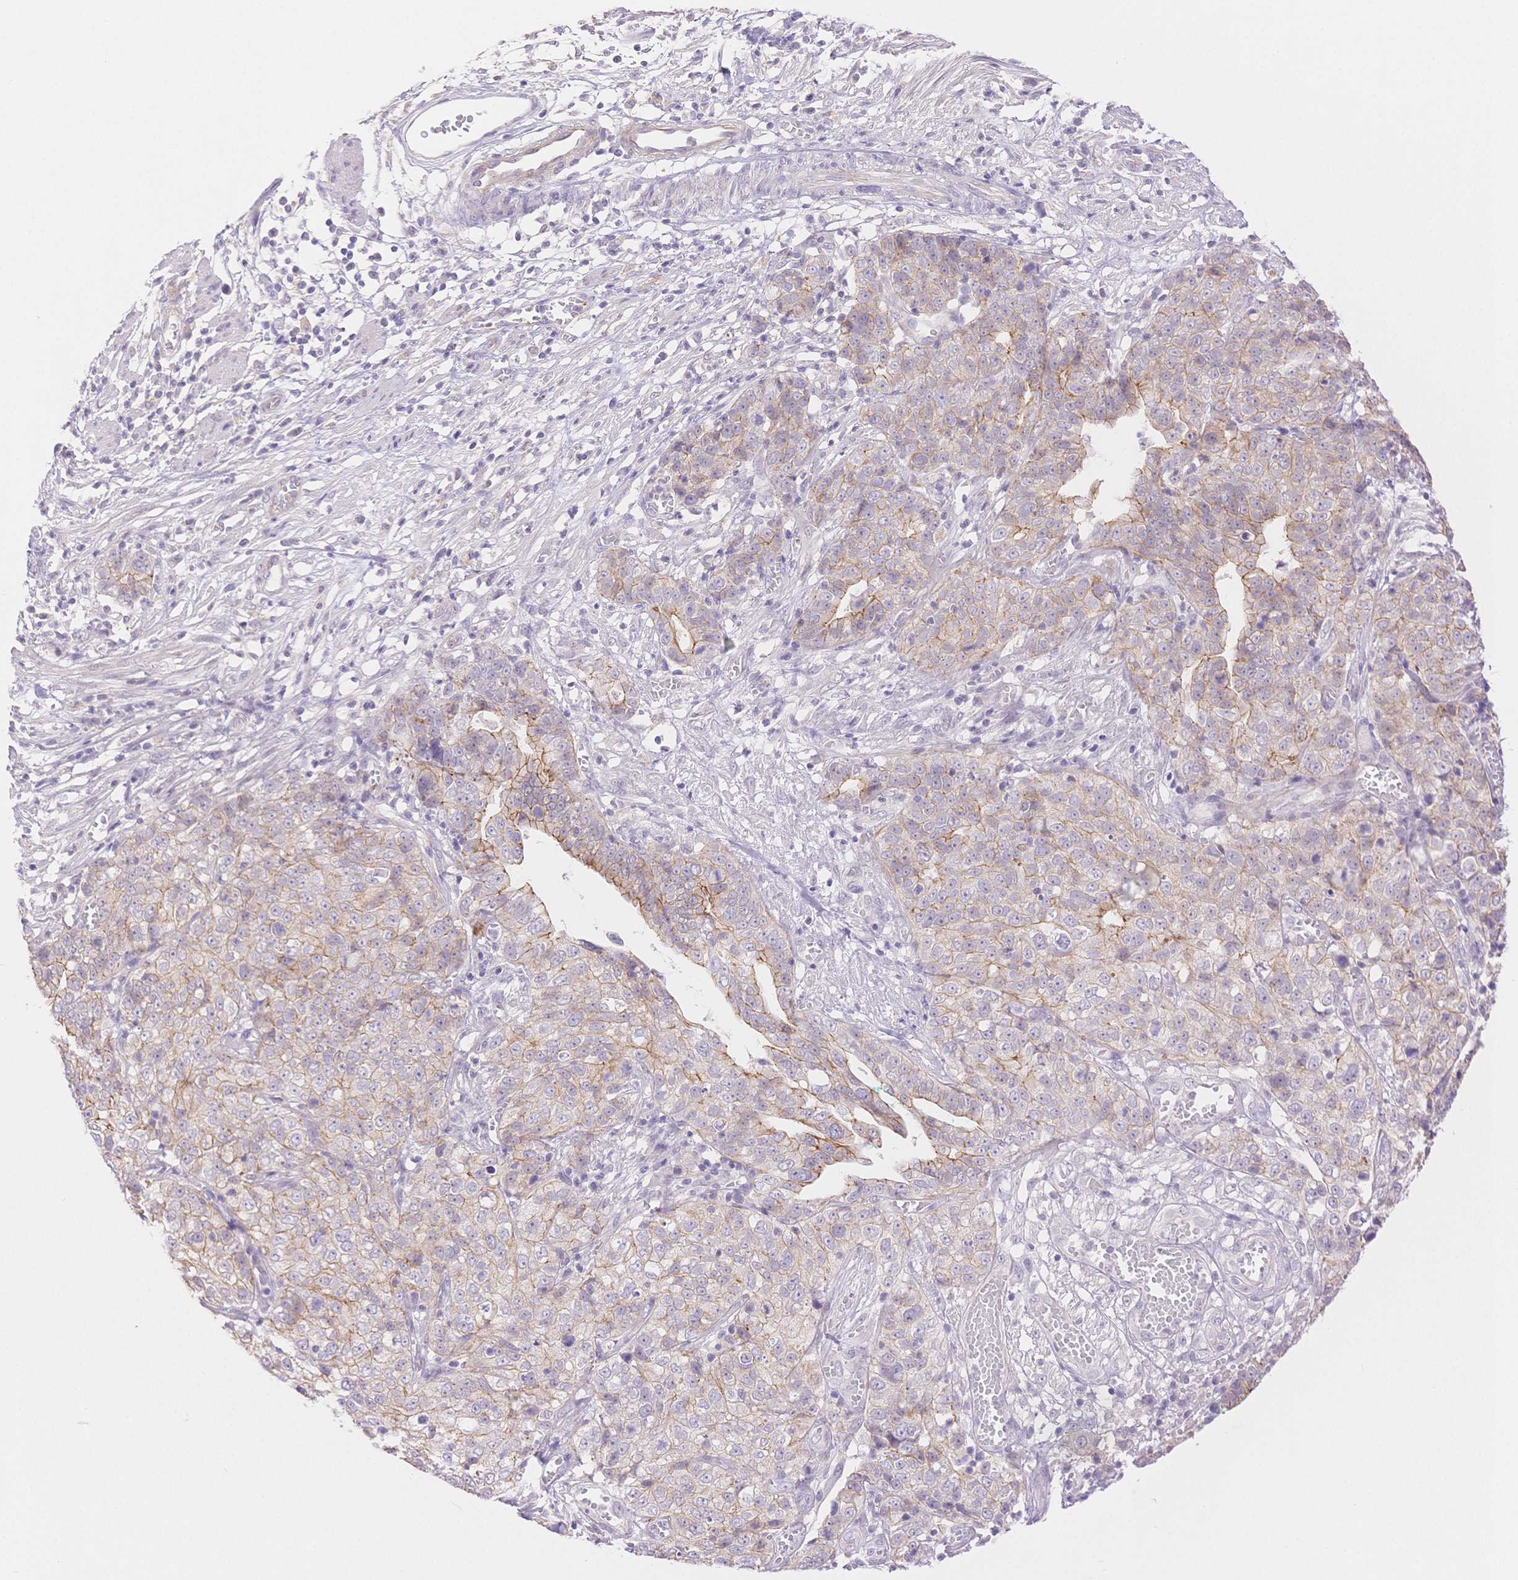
{"staining": {"intensity": "moderate", "quantity": "25%-75%", "location": "cytoplasmic/membranous"}, "tissue": "stomach cancer", "cell_type": "Tumor cells", "image_type": "cancer", "snomed": [{"axis": "morphology", "description": "Adenocarcinoma, NOS"}, {"axis": "topography", "description": "Stomach, upper"}], "caption": "Protein expression analysis of human adenocarcinoma (stomach) reveals moderate cytoplasmic/membranous positivity in approximately 25%-75% of tumor cells.", "gene": "WDR54", "patient": {"sex": "female", "age": 67}}